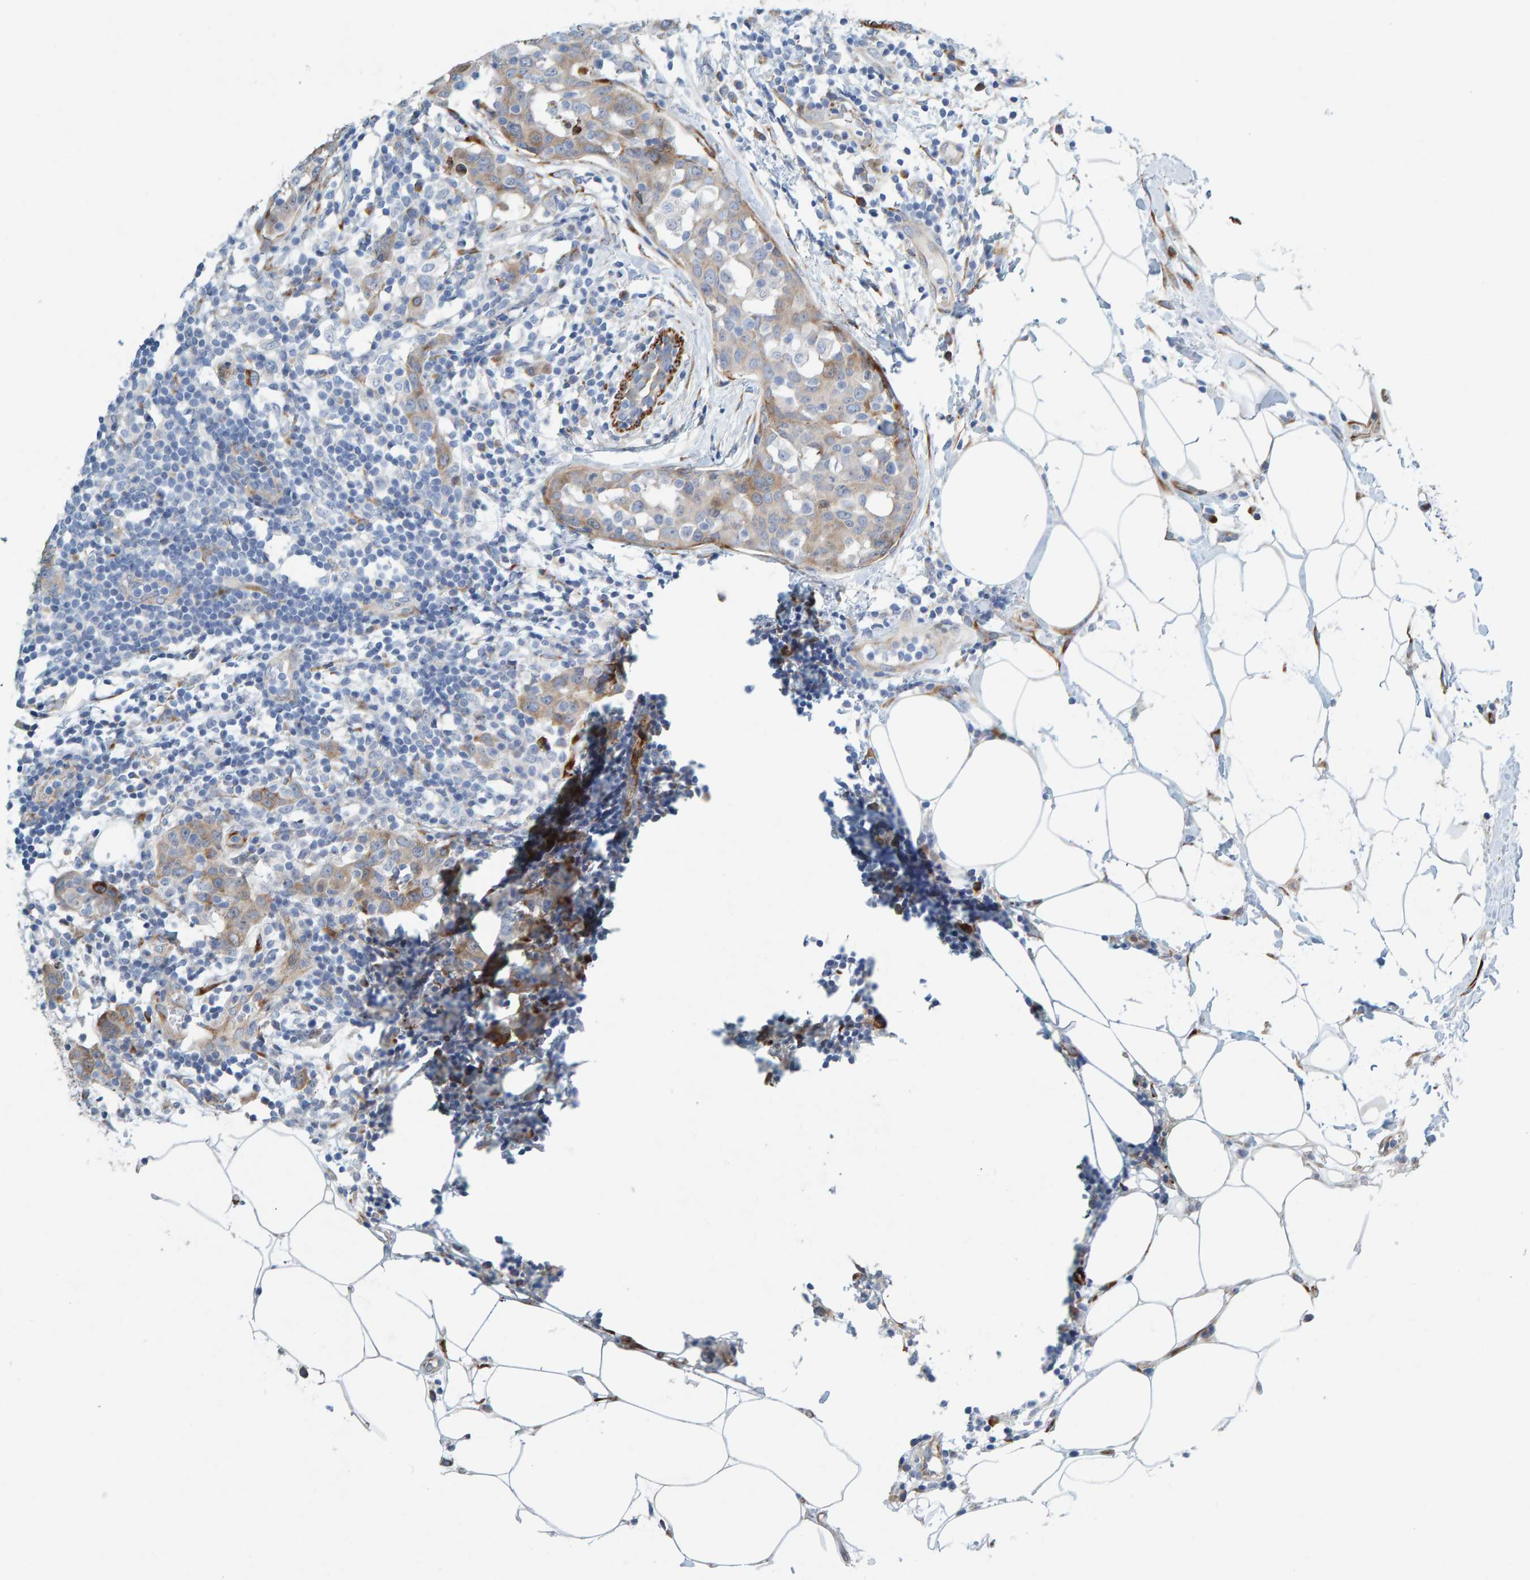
{"staining": {"intensity": "weak", "quantity": "25%-75%", "location": "cytoplasmic/membranous"}, "tissue": "breast cancer", "cell_type": "Tumor cells", "image_type": "cancer", "snomed": [{"axis": "morphology", "description": "Normal tissue, NOS"}, {"axis": "morphology", "description": "Duct carcinoma"}, {"axis": "topography", "description": "Breast"}], "caption": "Brown immunohistochemical staining in human infiltrating ductal carcinoma (breast) reveals weak cytoplasmic/membranous expression in about 25%-75% of tumor cells. (IHC, brightfield microscopy, high magnification).", "gene": "MMP16", "patient": {"sex": "female", "age": 37}}